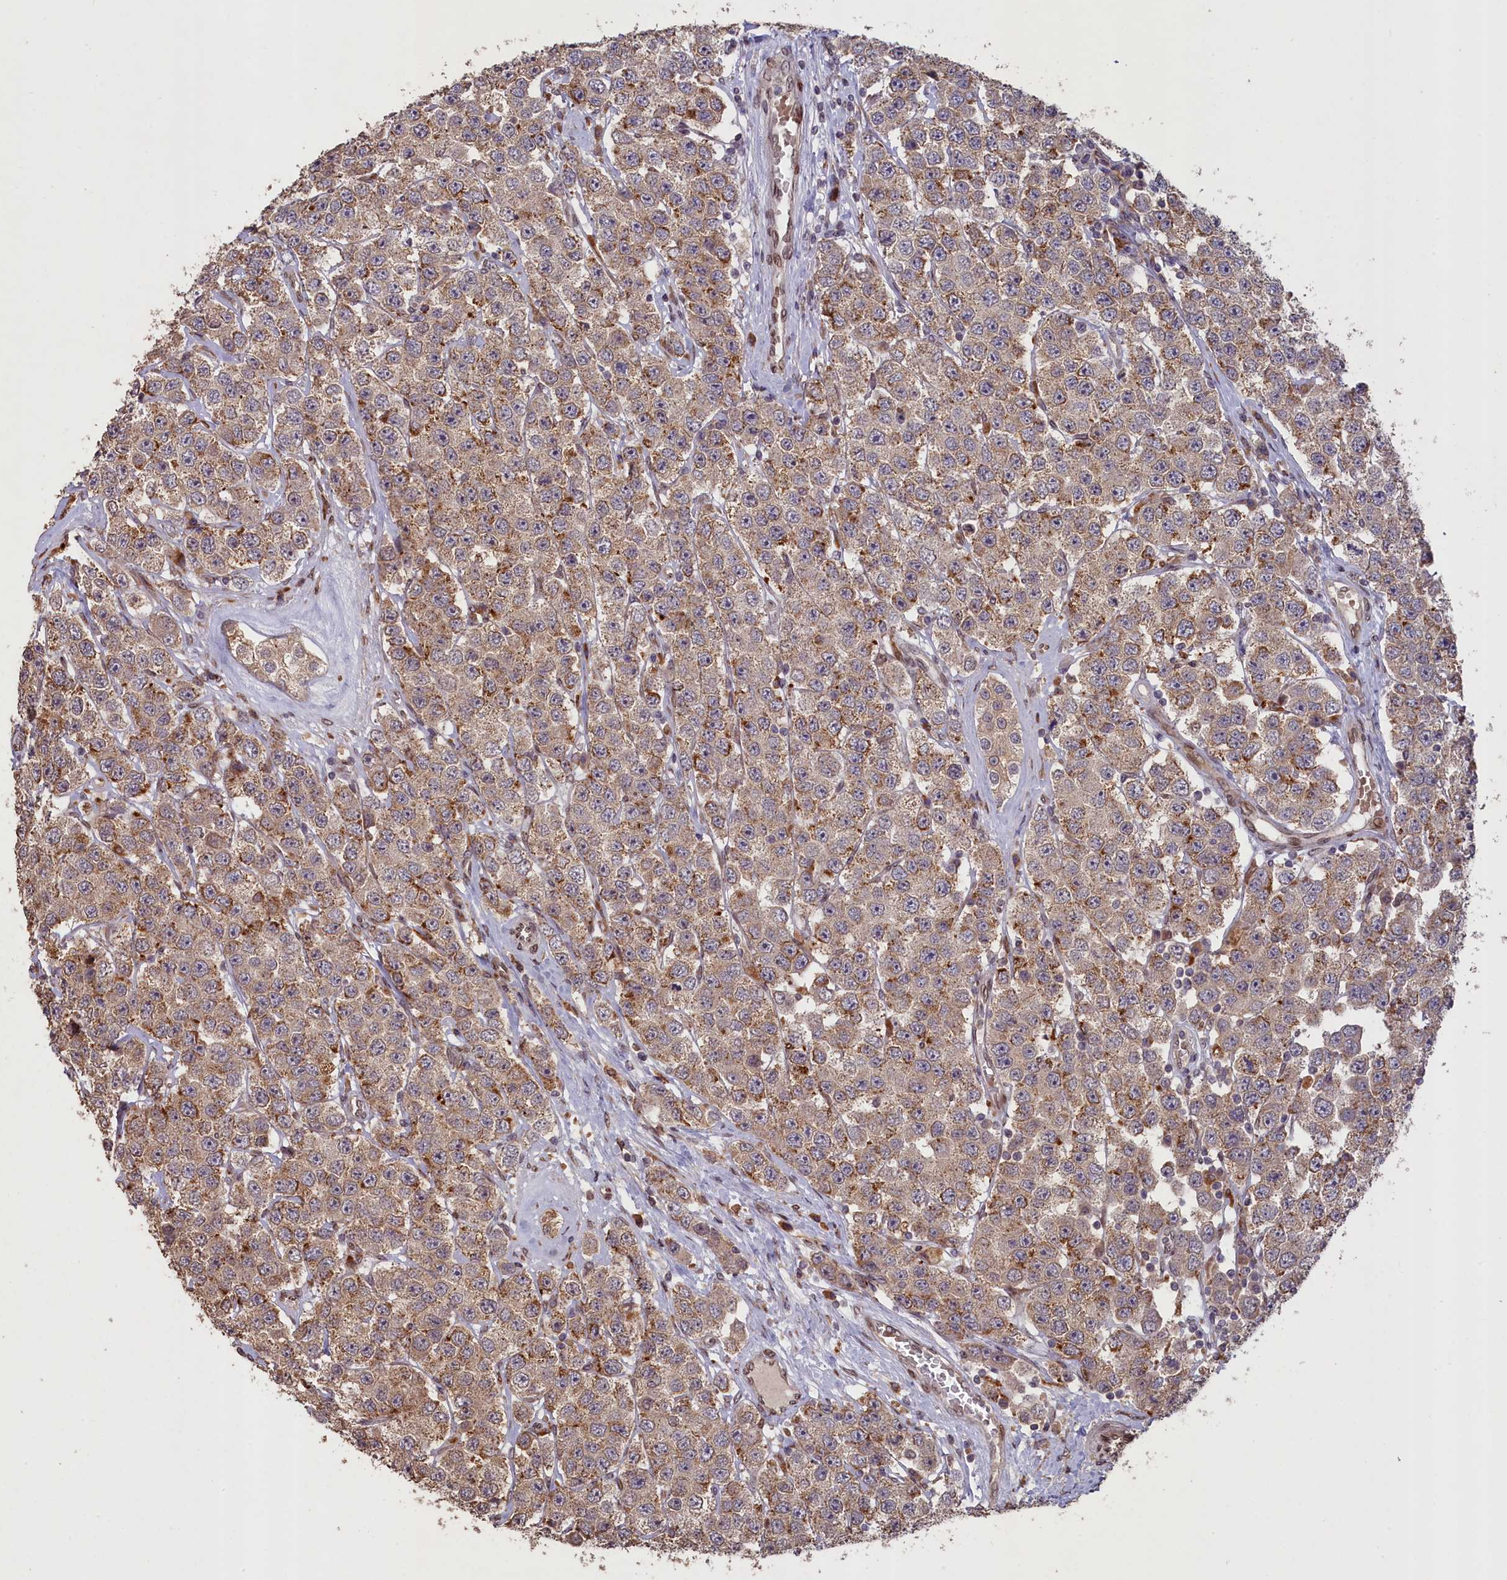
{"staining": {"intensity": "moderate", "quantity": "25%-75%", "location": "cytoplasmic/membranous"}, "tissue": "testis cancer", "cell_type": "Tumor cells", "image_type": "cancer", "snomed": [{"axis": "morphology", "description": "Seminoma, NOS"}, {"axis": "topography", "description": "Testis"}], "caption": "Seminoma (testis) was stained to show a protein in brown. There is medium levels of moderate cytoplasmic/membranous expression in approximately 25%-75% of tumor cells.", "gene": "SLC38A7", "patient": {"sex": "male", "age": 28}}